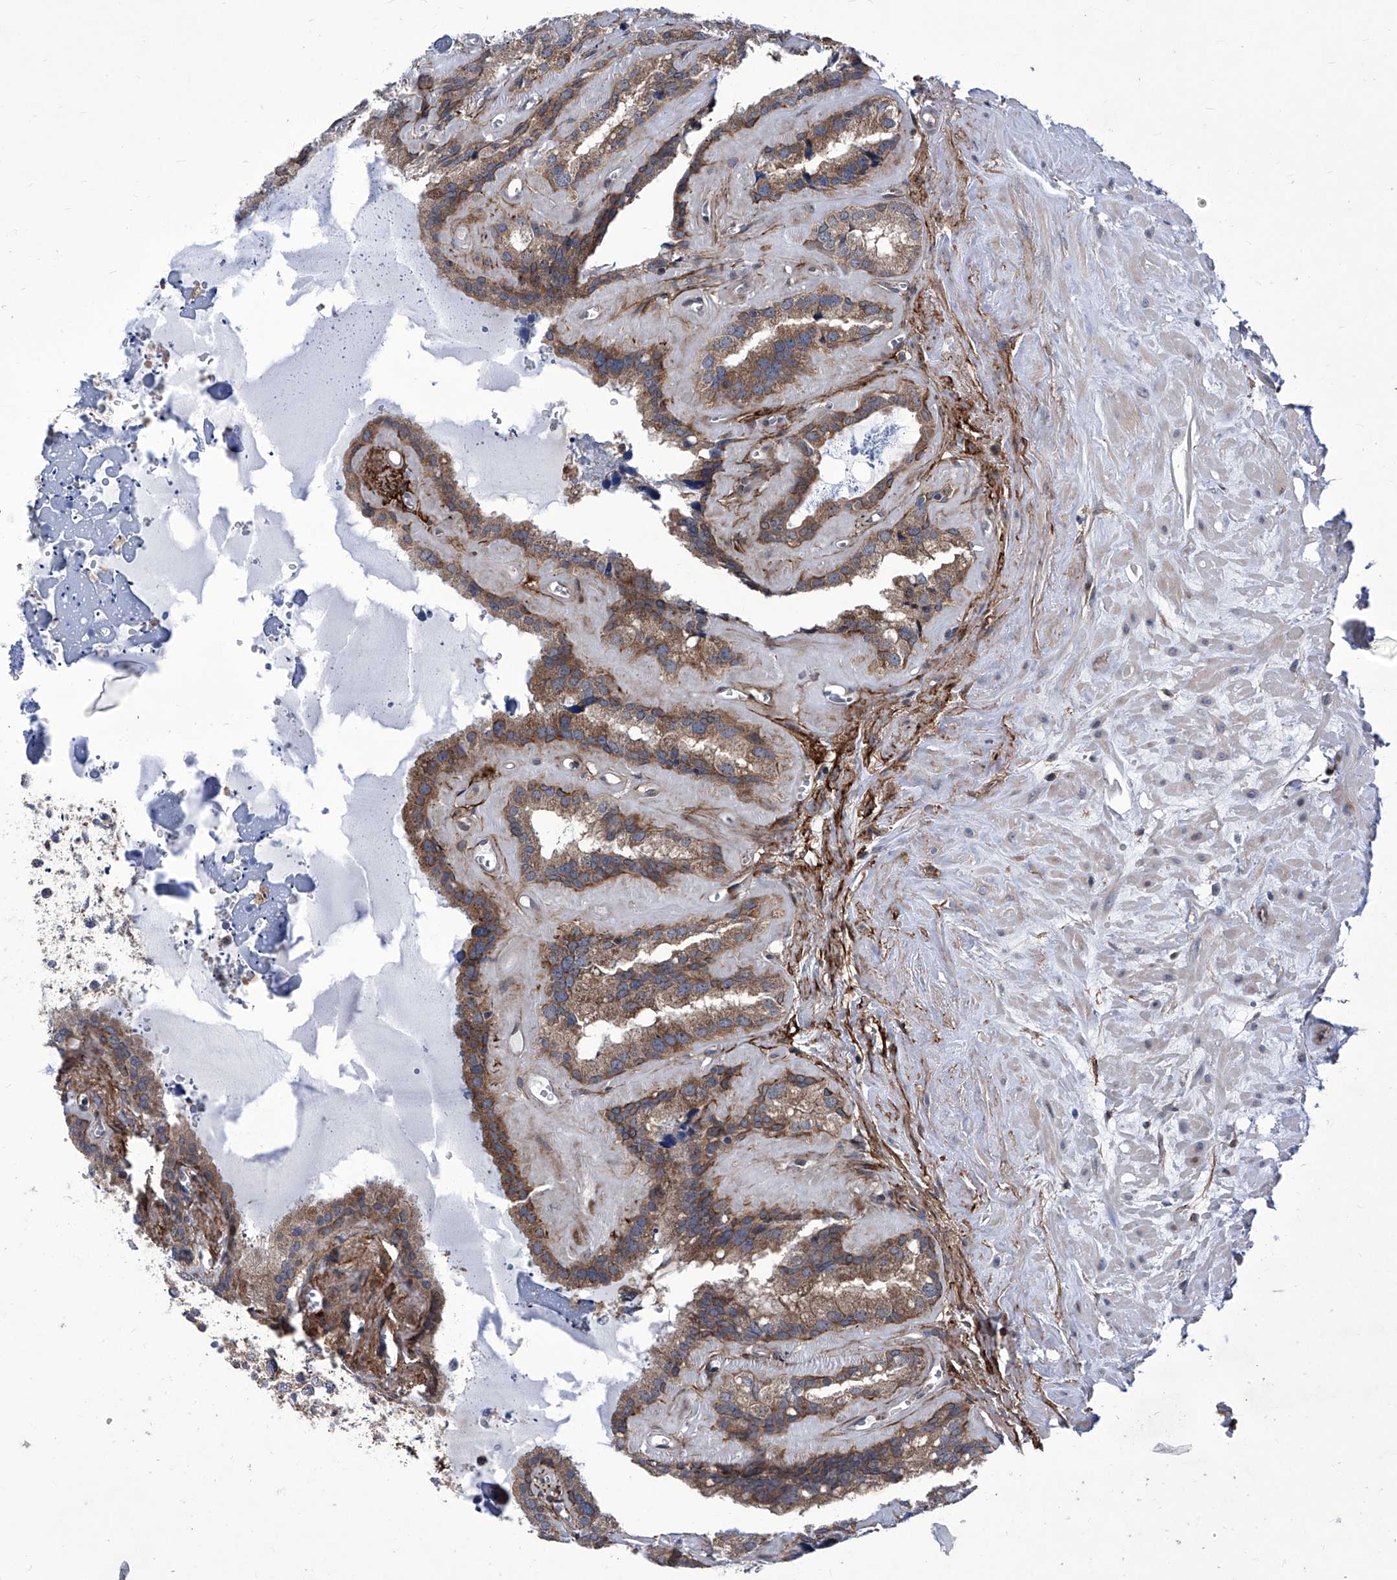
{"staining": {"intensity": "moderate", "quantity": ">75%", "location": "cytoplasmic/membranous"}, "tissue": "seminal vesicle", "cell_type": "Glandular cells", "image_type": "normal", "snomed": [{"axis": "morphology", "description": "Normal tissue, NOS"}, {"axis": "topography", "description": "Prostate"}, {"axis": "topography", "description": "Seminal veicle"}], "caption": "This photomicrograph exhibits immunohistochemistry staining of unremarkable seminal vesicle, with medium moderate cytoplasmic/membranous expression in approximately >75% of glandular cells.", "gene": "KTI12", "patient": {"sex": "male", "age": 59}}